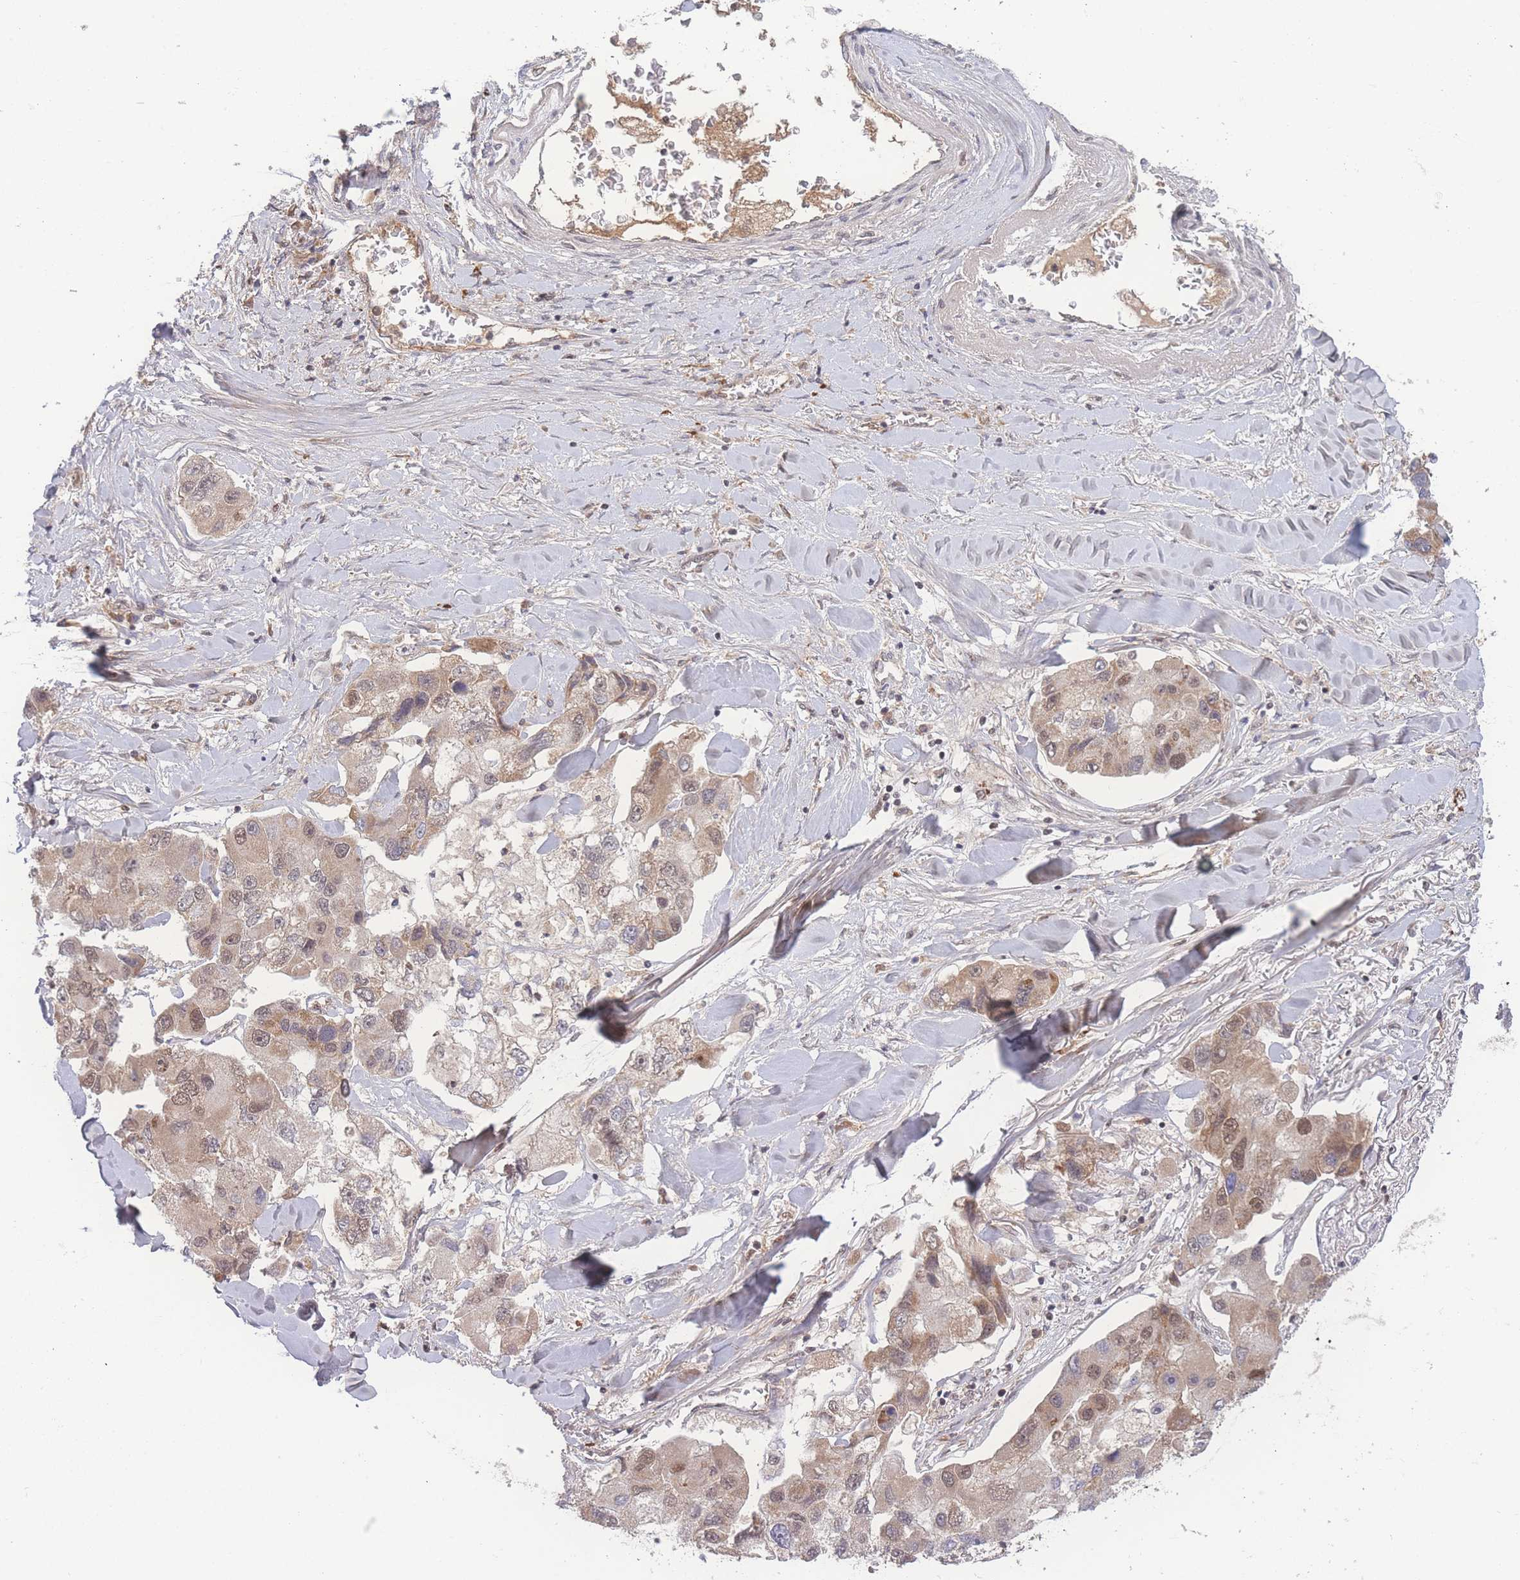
{"staining": {"intensity": "weak", "quantity": ">75%", "location": "cytoplasmic/membranous,nuclear"}, "tissue": "lung cancer", "cell_type": "Tumor cells", "image_type": "cancer", "snomed": [{"axis": "morphology", "description": "Adenocarcinoma, NOS"}, {"axis": "topography", "description": "Lung"}], "caption": "DAB immunohistochemical staining of lung cancer (adenocarcinoma) exhibits weak cytoplasmic/membranous and nuclear protein positivity in about >75% of tumor cells.", "gene": "RAVER1", "patient": {"sex": "female", "age": 54}}